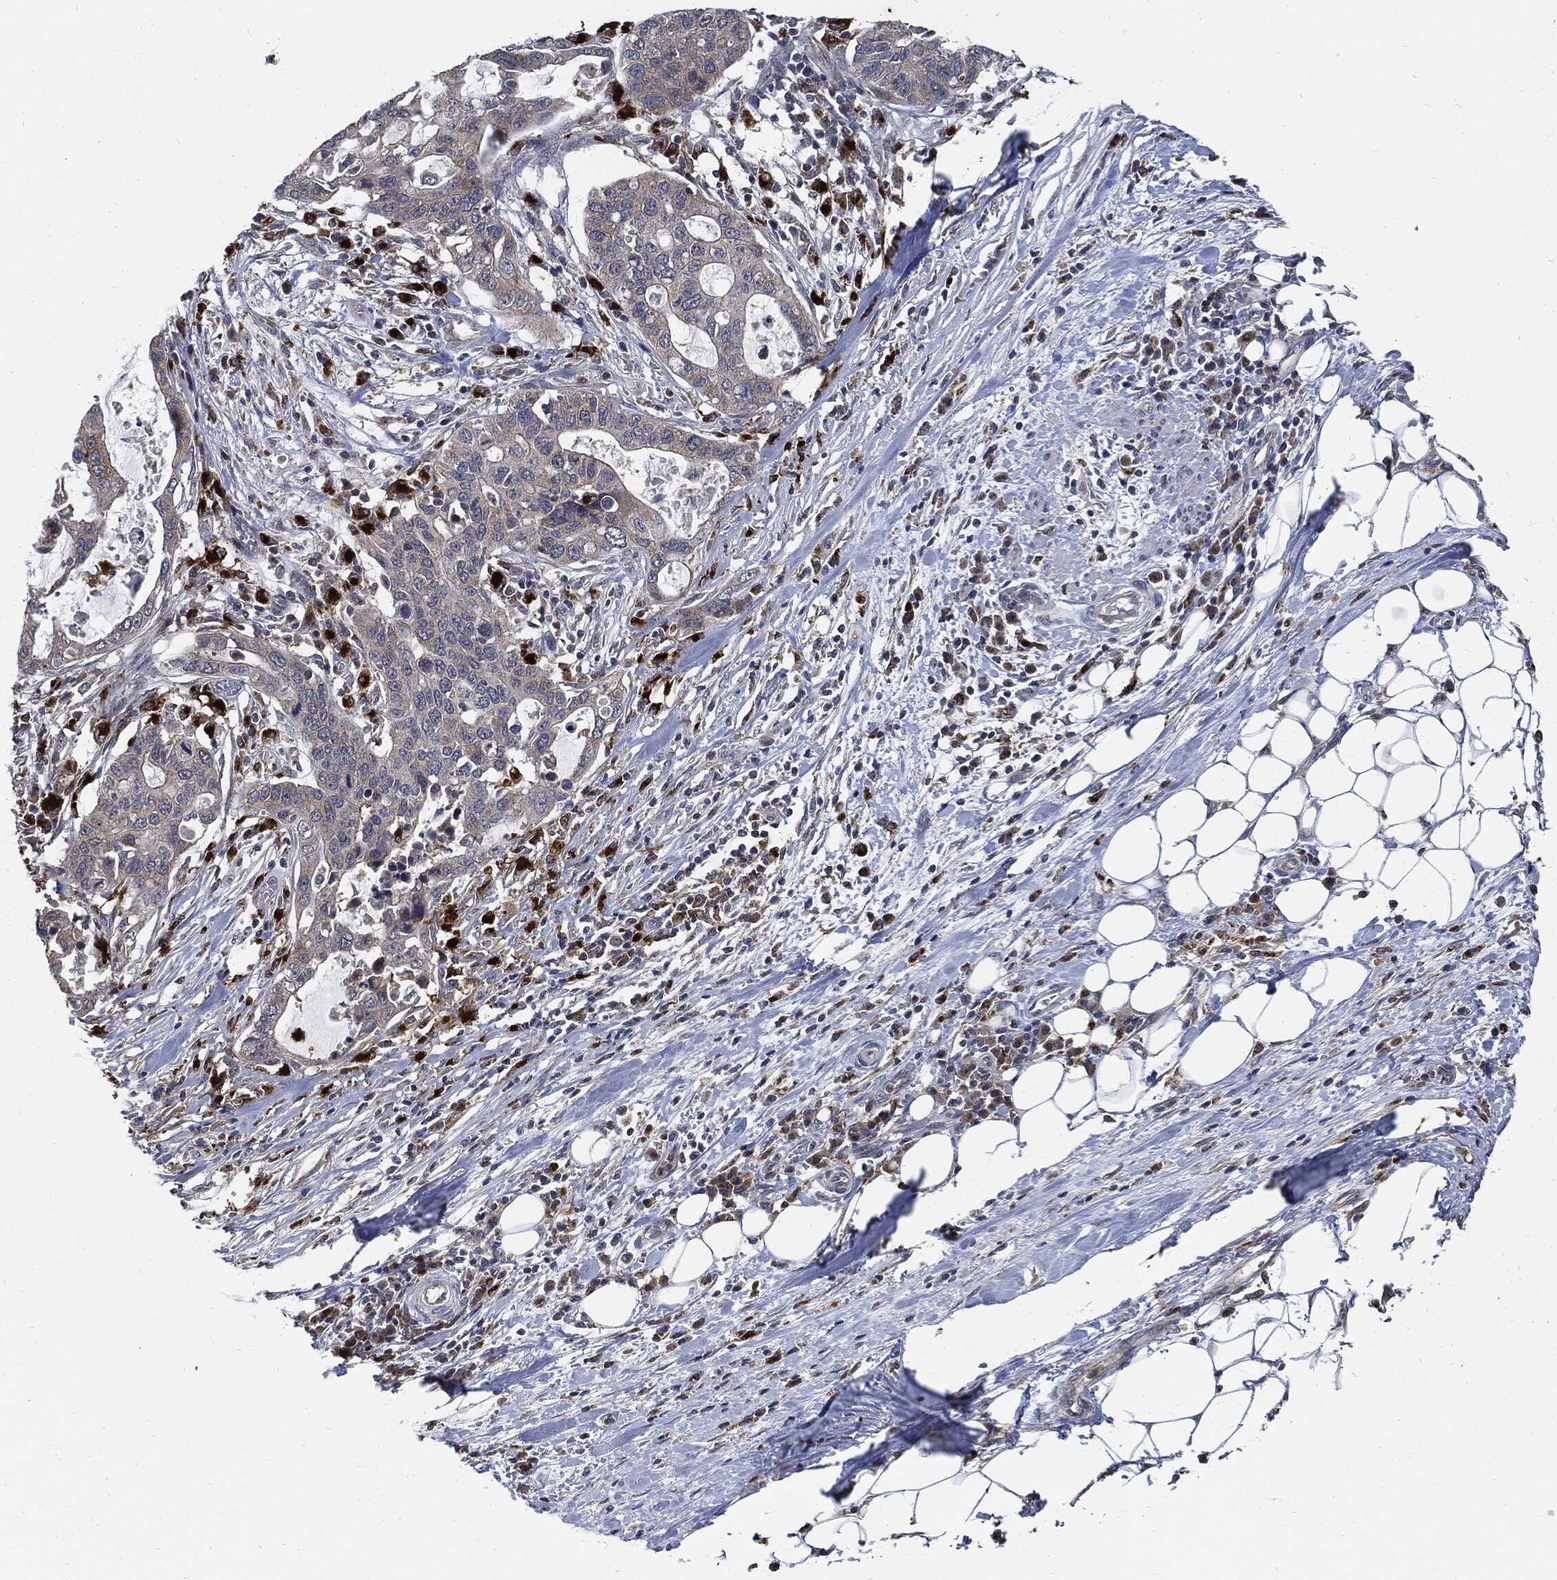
{"staining": {"intensity": "negative", "quantity": "none", "location": "none"}, "tissue": "stomach cancer", "cell_type": "Tumor cells", "image_type": "cancer", "snomed": [{"axis": "morphology", "description": "Adenocarcinoma, NOS"}, {"axis": "topography", "description": "Stomach"}], "caption": "This is an IHC image of adenocarcinoma (stomach). There is no expression in tumor cells.", "gene": "SLC31A2", "patient": {"sex": "male", "age": 54}}